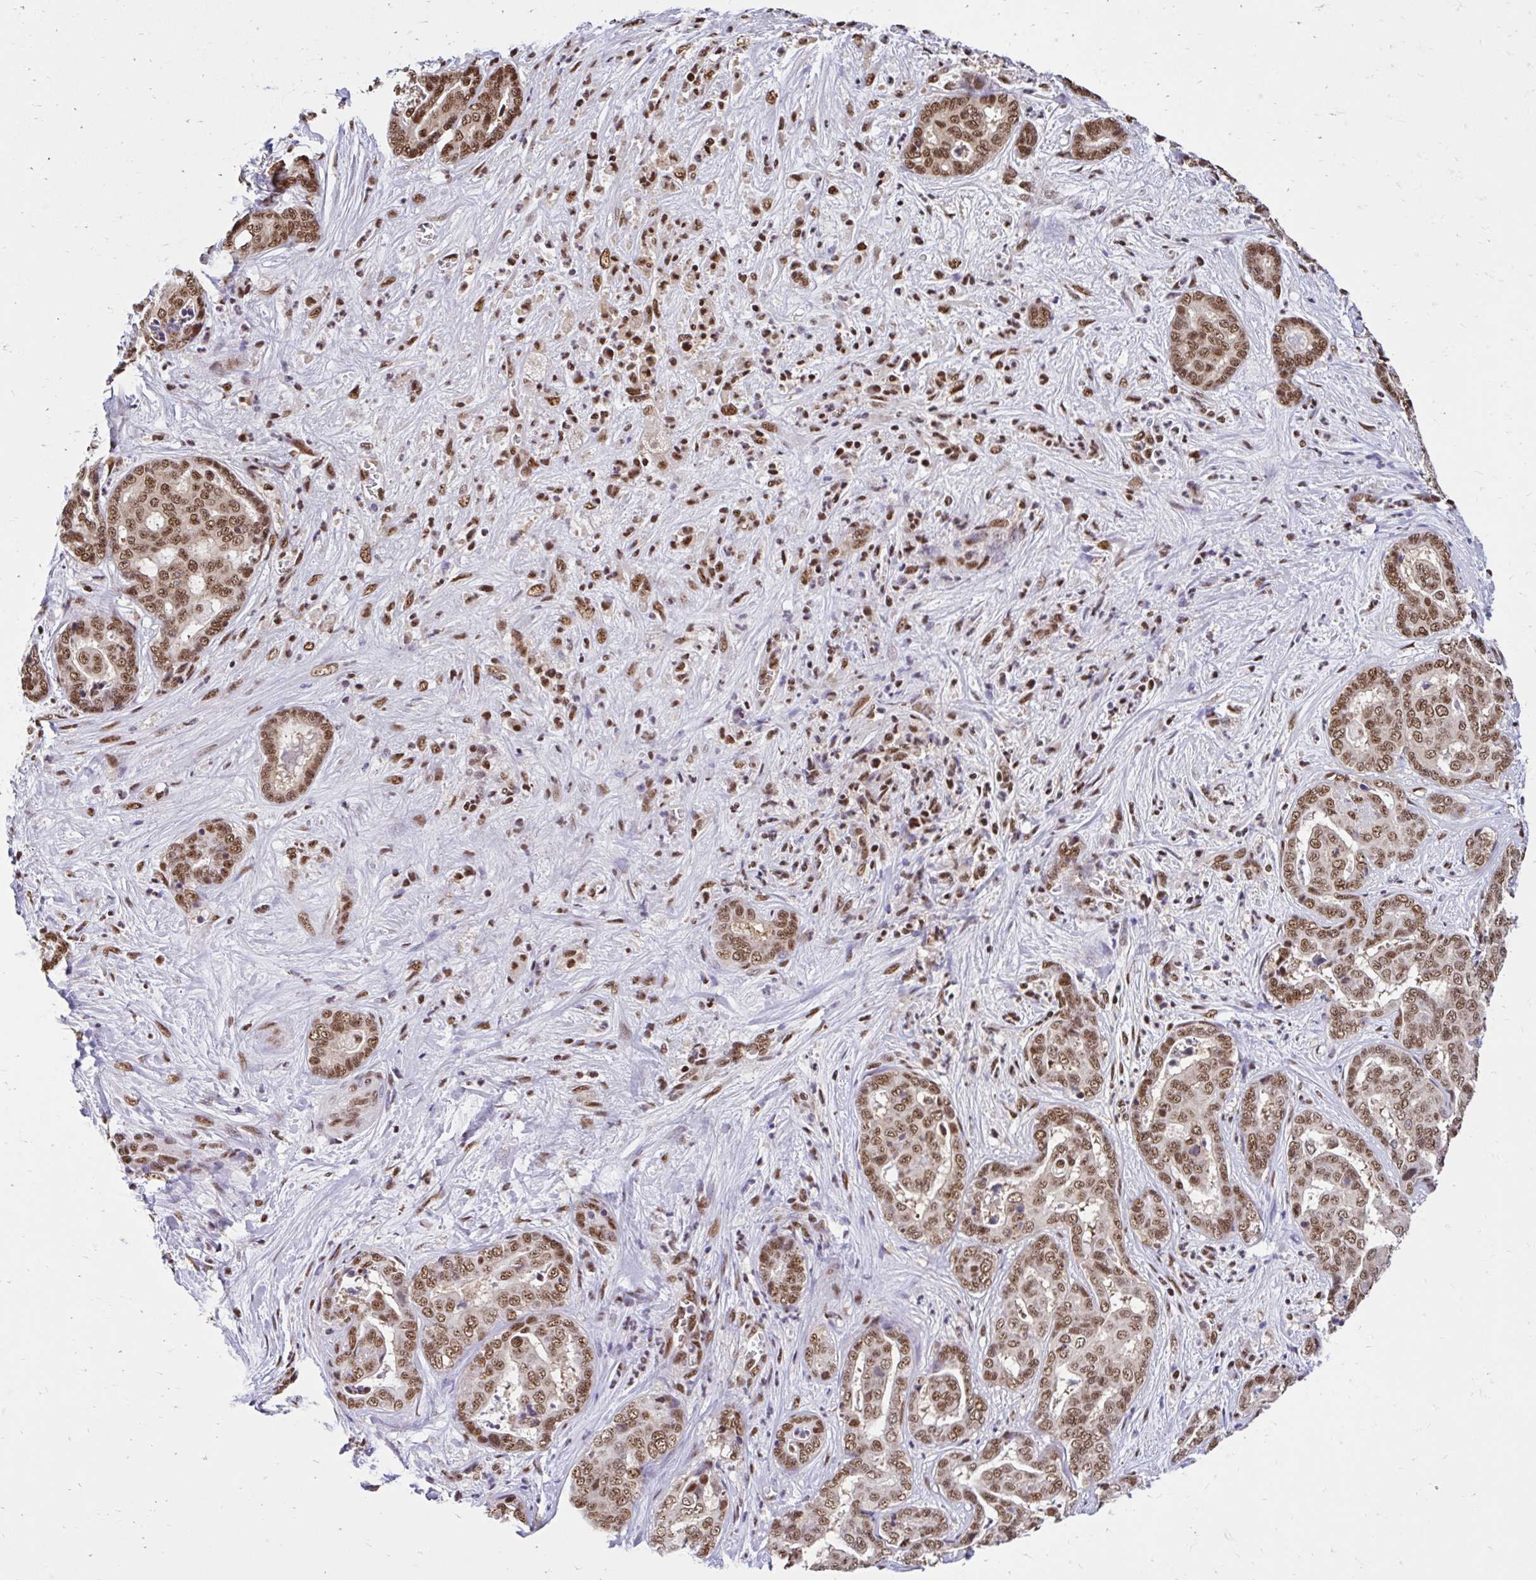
{"staining": {"intensity": "moderate", "quantity": ">75%", "location": "nuclear"}, "tissue": "liver cancer", "cell_type": "Tumor cells", "image_type": "cancer", "snomed": [{"axis": "morphology", "description": "Cholangiocarcinoma"}, {"axis": "topography", "description": "Liver"}], "caption": "Protein expression by immunohistochemistry (IHC) reveals moderate nuclear expression in approximately >75% of tumor cells in cholangiocarcinoma (liver).", "gene": "ABCA9", "patient": {"sex": "female", "age": 64}}